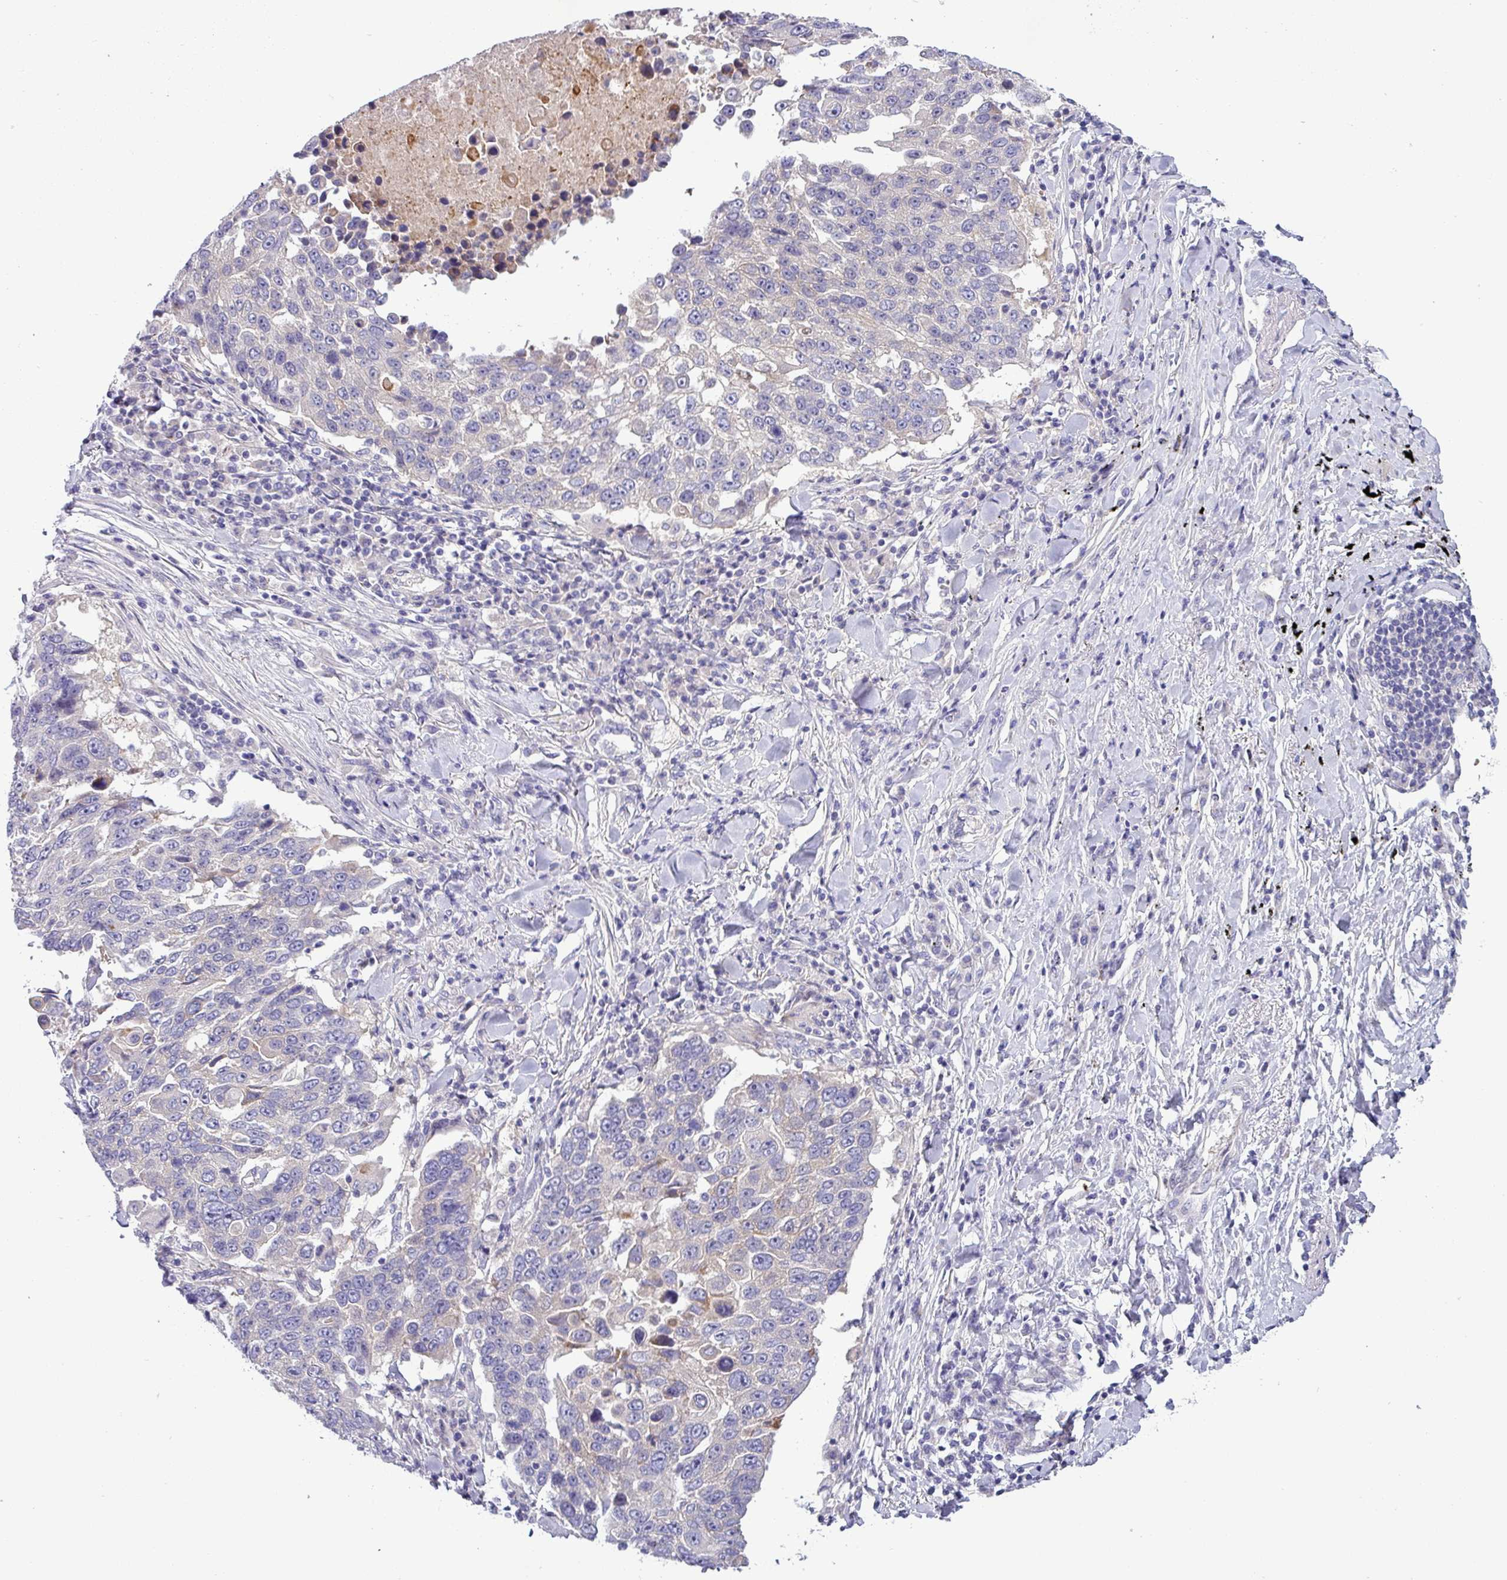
{"staining": {"intensity": "negative", "quantity": "none", "location": "none"}, "tissue": "lung cancer", "cell_type": "Tumor cells", "image_type": "cancer", "snomed": [{"axis": "morphology", "description": "Squamous cell carcinoma, NOS"}, {"axis": "topography", "description": "Lung"}], "caption": "Immunohistochemical staining of human lung squamous cell carcinoma reveals no significant staining in tumor cells. The staining is performed using DAB (3,3'-diaminobenzidine) brown chromogen with nuclei counter-stained in using hematoxylin.", "gene": "ACAP3", "patient": {"sex": "male", "age": 66}}